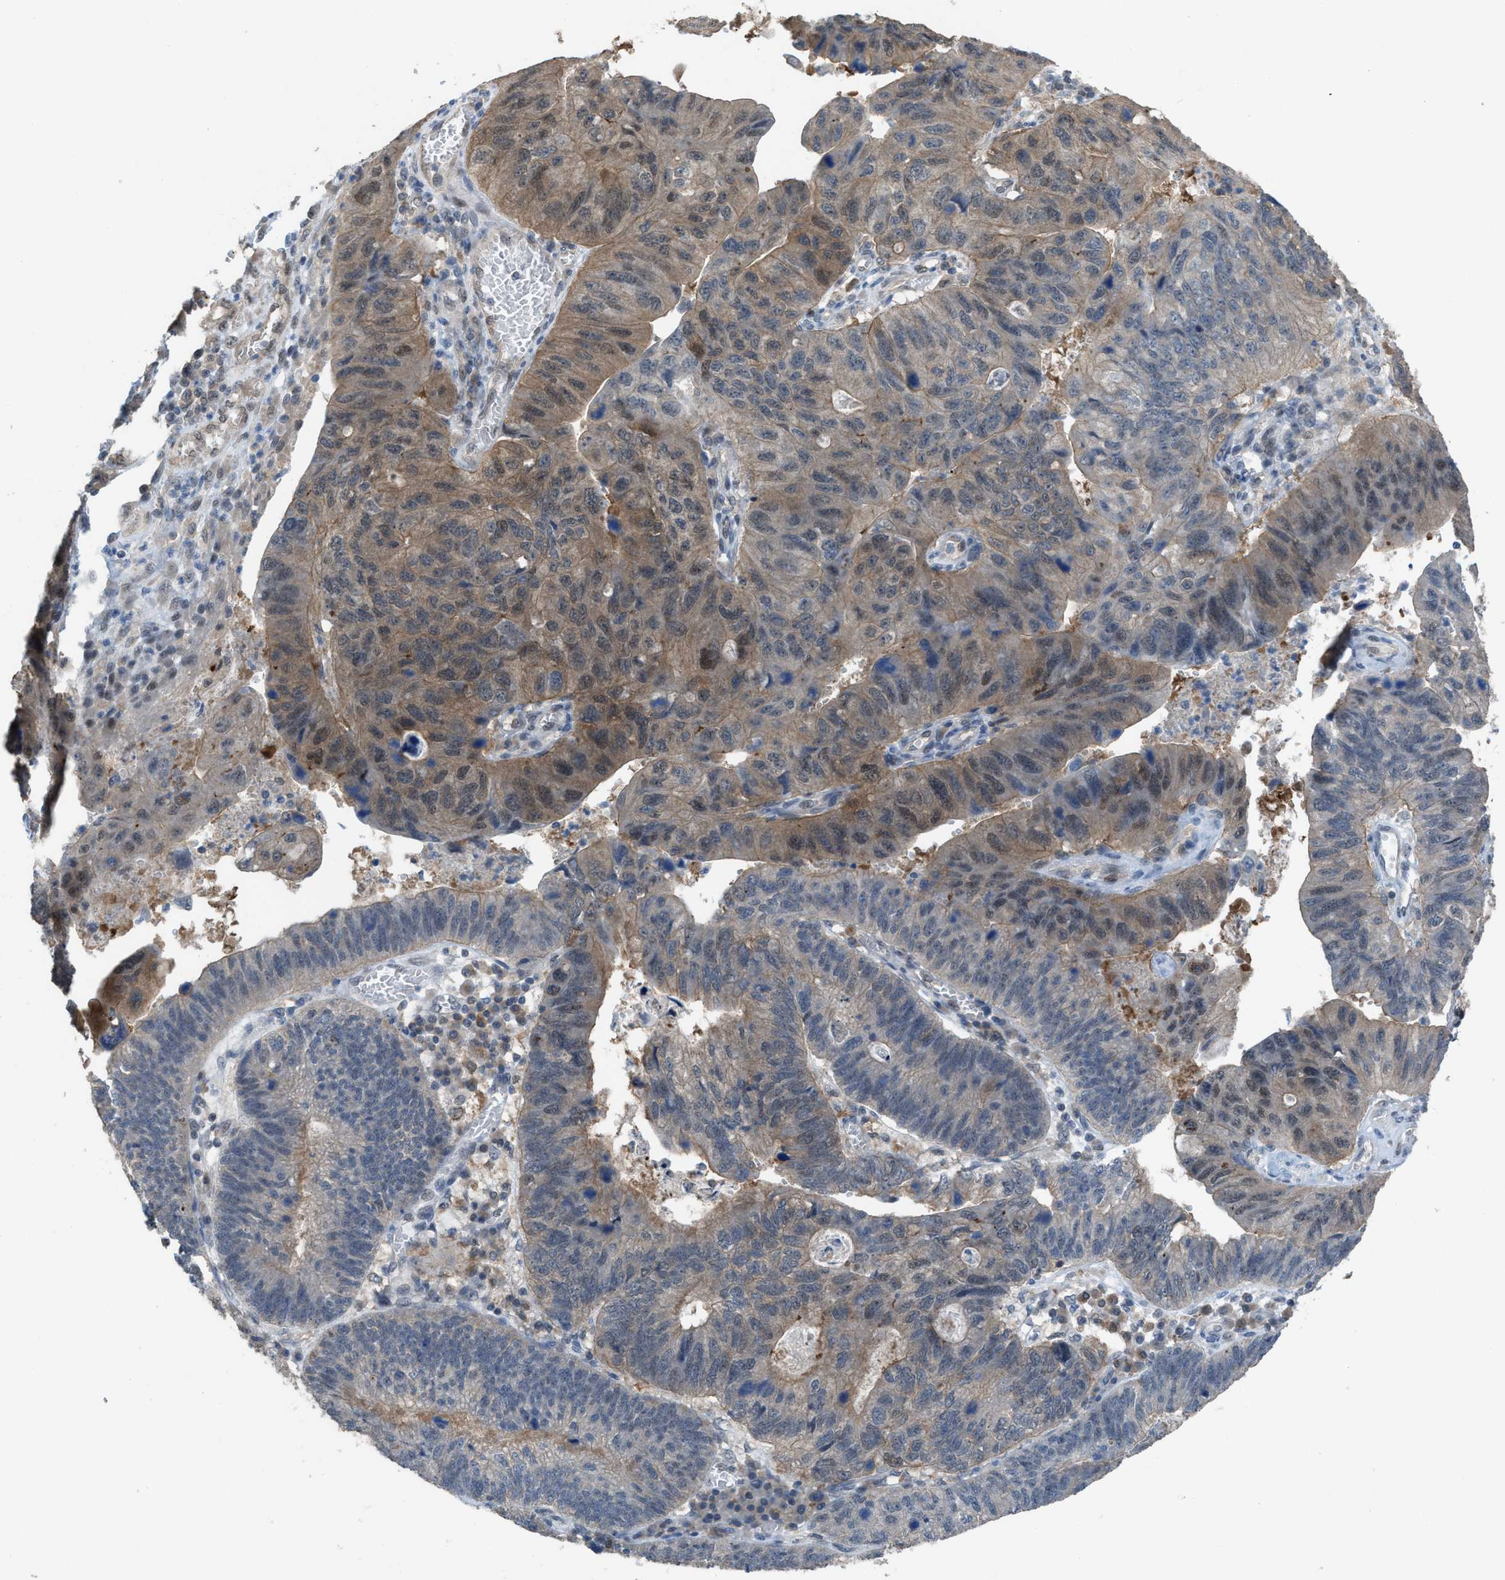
{"staining": {"intensity": "moderate", "quantity": "25%-75%", "location": "cytoplasmic/membranous"}, "tissue": "stomach cancer", "cell_type": "Tumor cells", "image_type": "cancer", "snomed": [{"axis": "morphology", "description": "Adenocarcinoma, NOS"}, {"axis": "topography", "description": "Stomach"}], "caption": "Immunohistochemistry (IHC) of stomach cancer displays medium levels of moderate cytoplasmic/membranous staining in about 25%-75% of tumor cells. (IHC, brightfield microscopy, high magnification).", "gene": "PLAA", "patient": {"sex": "male", "age": 59}}